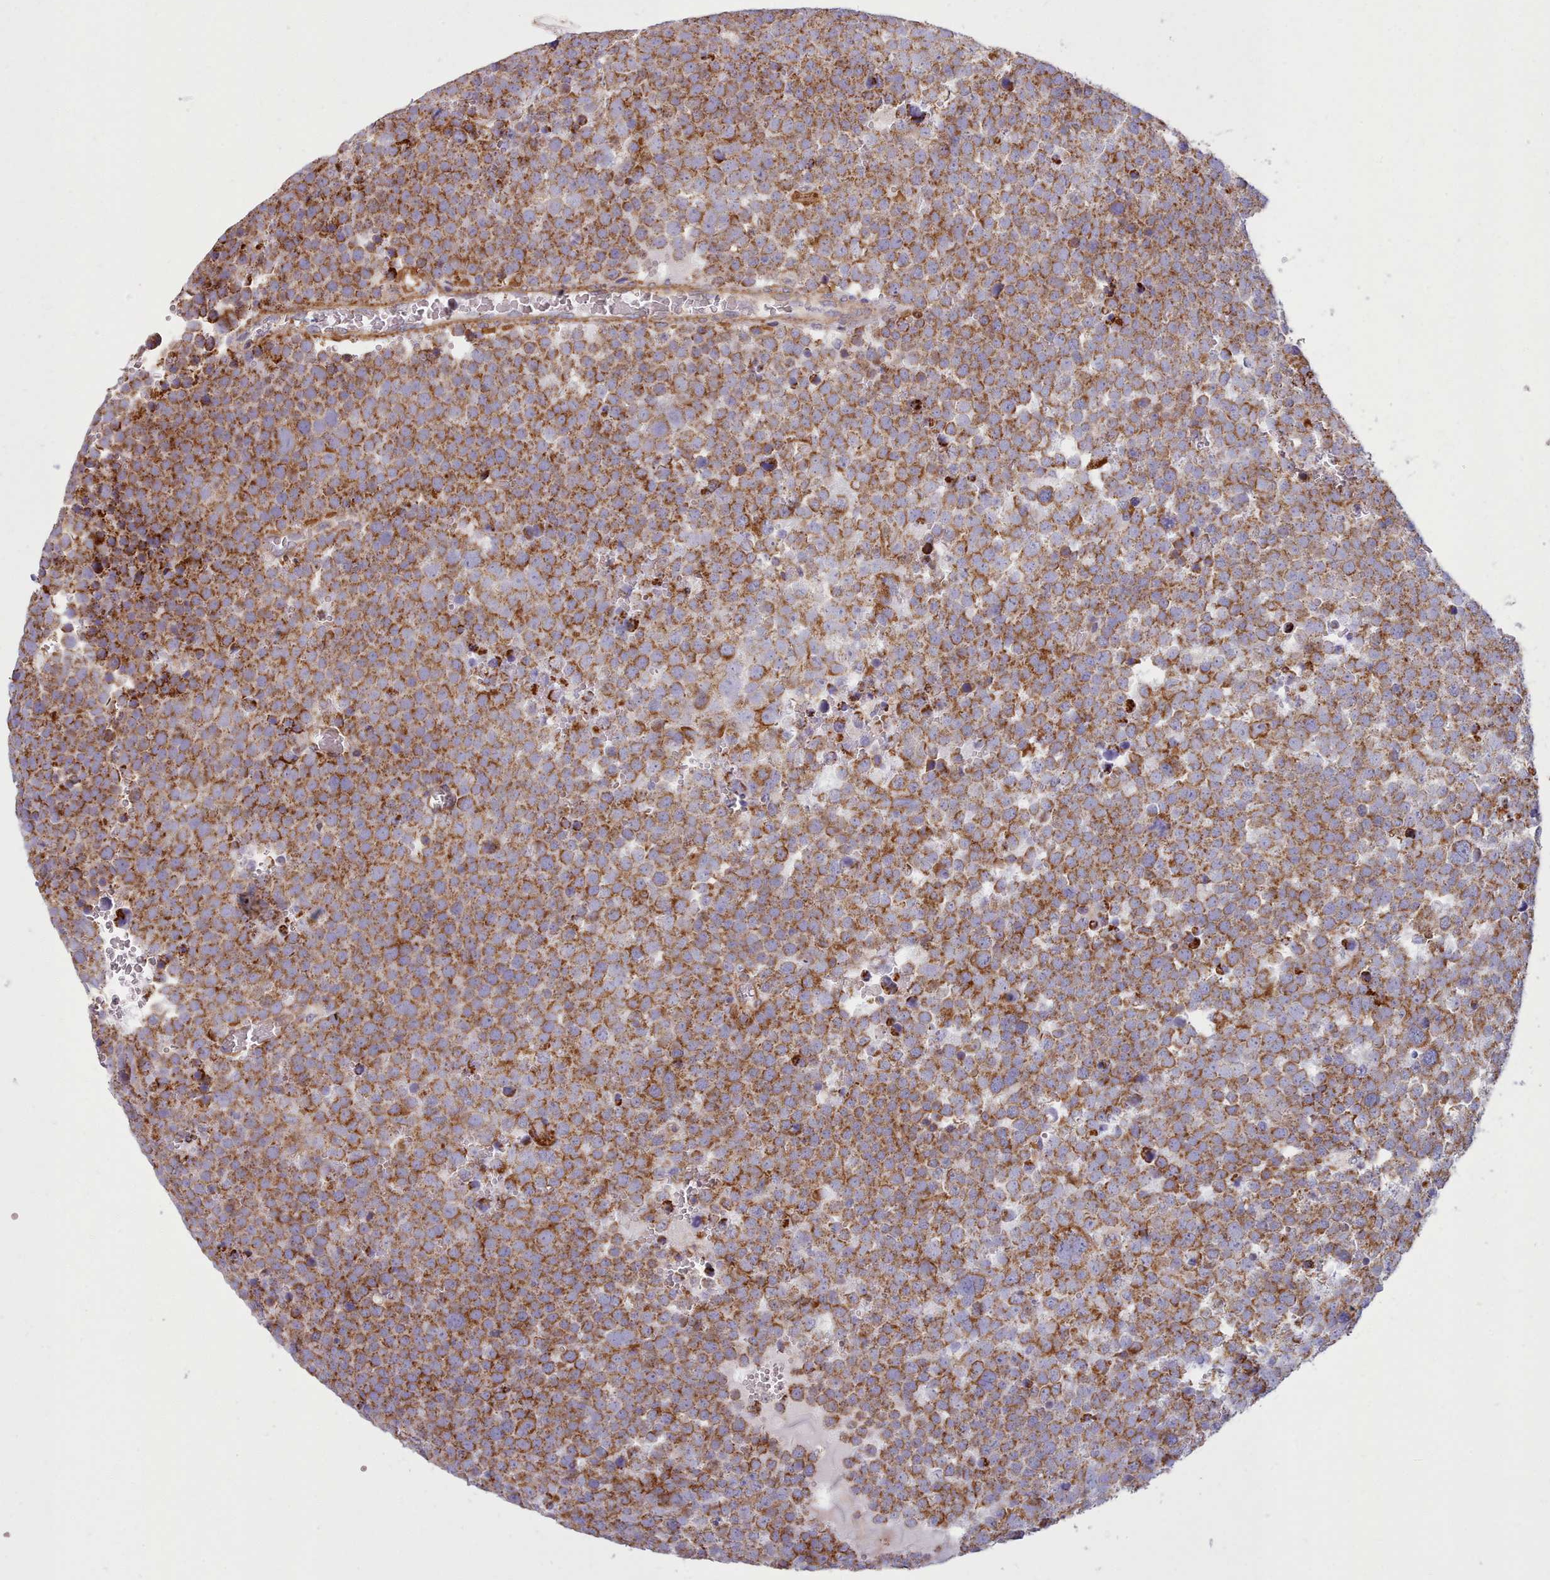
{"staining": {"intensity": "strong", "quantity": ">75%", "location": "cytoplasmic/membranous"}, "tissue": "testis cancer", "cell_type": "Tumor cells", "image_type": "cancer", "snomed": [{"axis": "morphology", "description": "Seminoma, NOS"}, {"axis": "topography", "description": "Testis"}], "caption": "The photomicrograph reveals a brown stain indicating the presence of a protein in the cytoplasmic/membranous of tumor cells in seminoma (testis).", "gene": "MRPL21", "patient": {"sex": "male", "age": 71}}